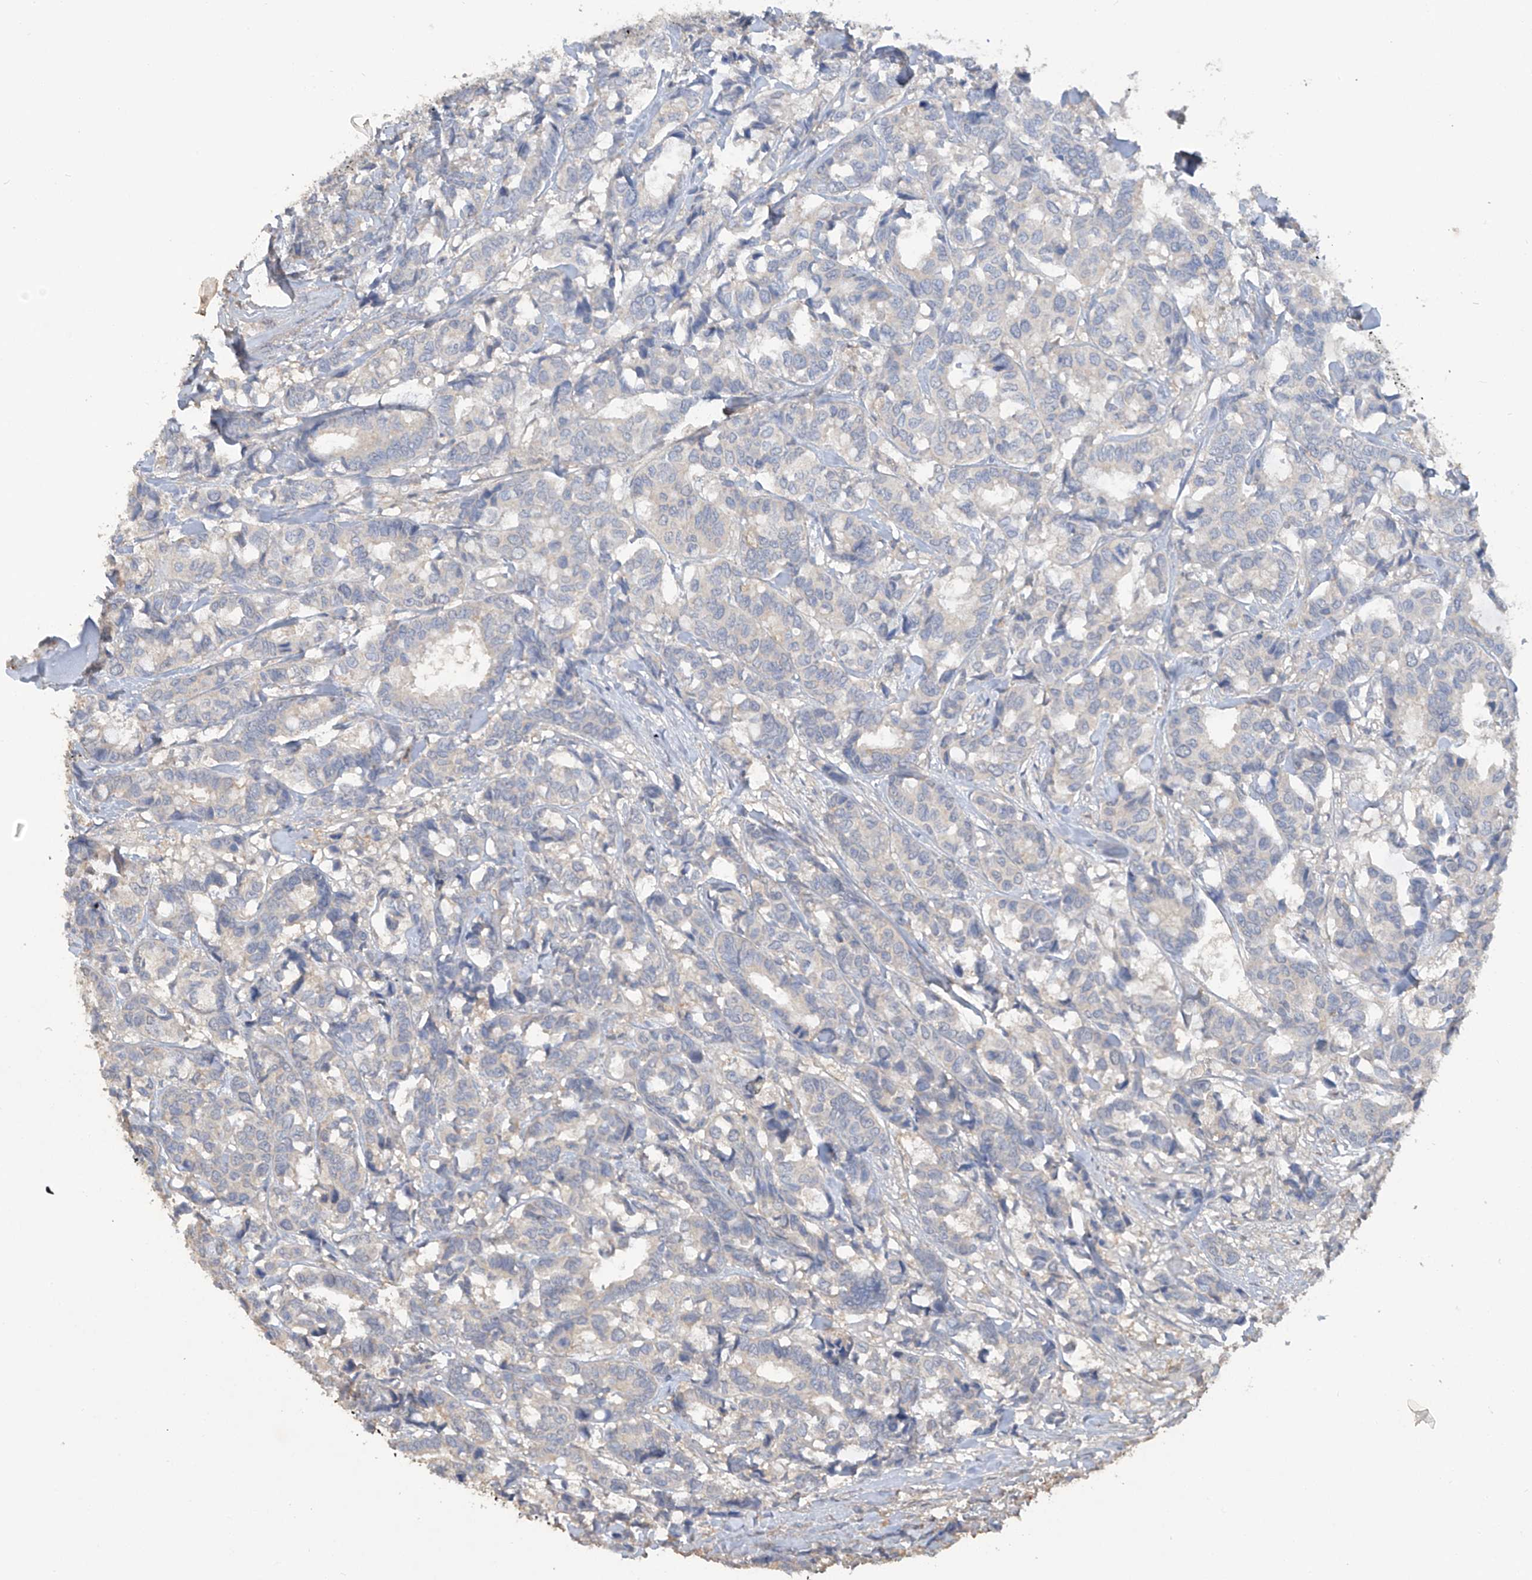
{"staining": {"intensity": "negative", "quantity": "none", "location": "none"}, "tissue": "breast cancer", "cell_type": "Tumor cells", "image_type": "cancer", "snomed": [{"axis": "morphology", "description": "Duct carcinoma"}, {"axis": "topography", "description": "Breast"}], "caption": "The histopathology image demonstrates no significant expression in tumor cells of breast cancer (intraductal carcinoma).", "gene": "HAS3", "patient": {"sex": "female", "age": 87}}